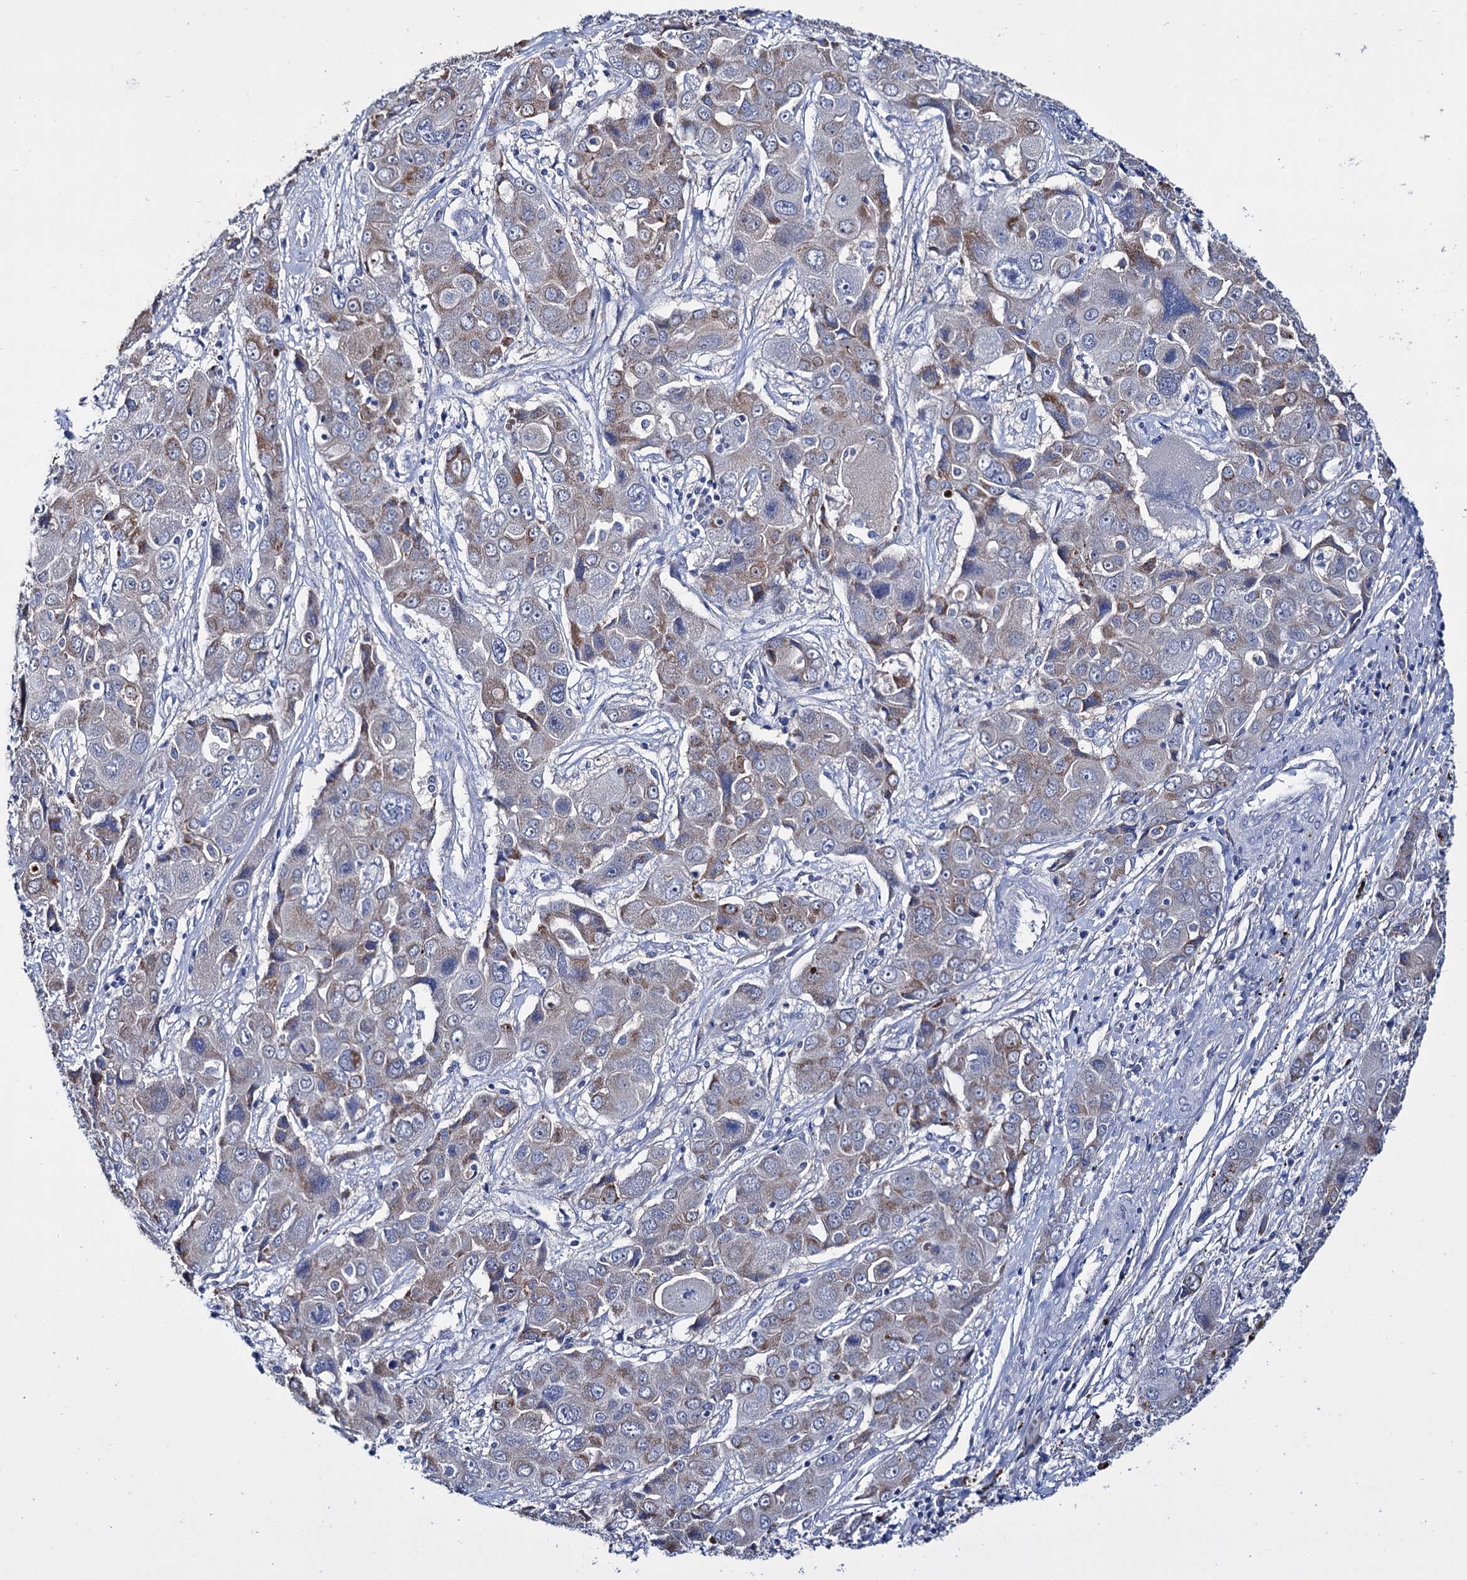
{"staining": {"intensity": "moderate", "quantity": "<25%", "location": "cytoplasmic/membranous"}, "tissue": "liver cancer", "cell_type": "Tumor cells", "image_type": "cancer", "snomed": [{"axis": "morphology", "description": "Cholangiocarcinoma"}, {"axis": "topography", "description": "Liver"}], "caption": "A brown stain labels moderate cytoplasmic/membranous expression of a protein in liver cancer (cholangiocarcinoma) tumor cells.", "gene": "LYZL4", "patient": {"sex": "male", "age": 67}}